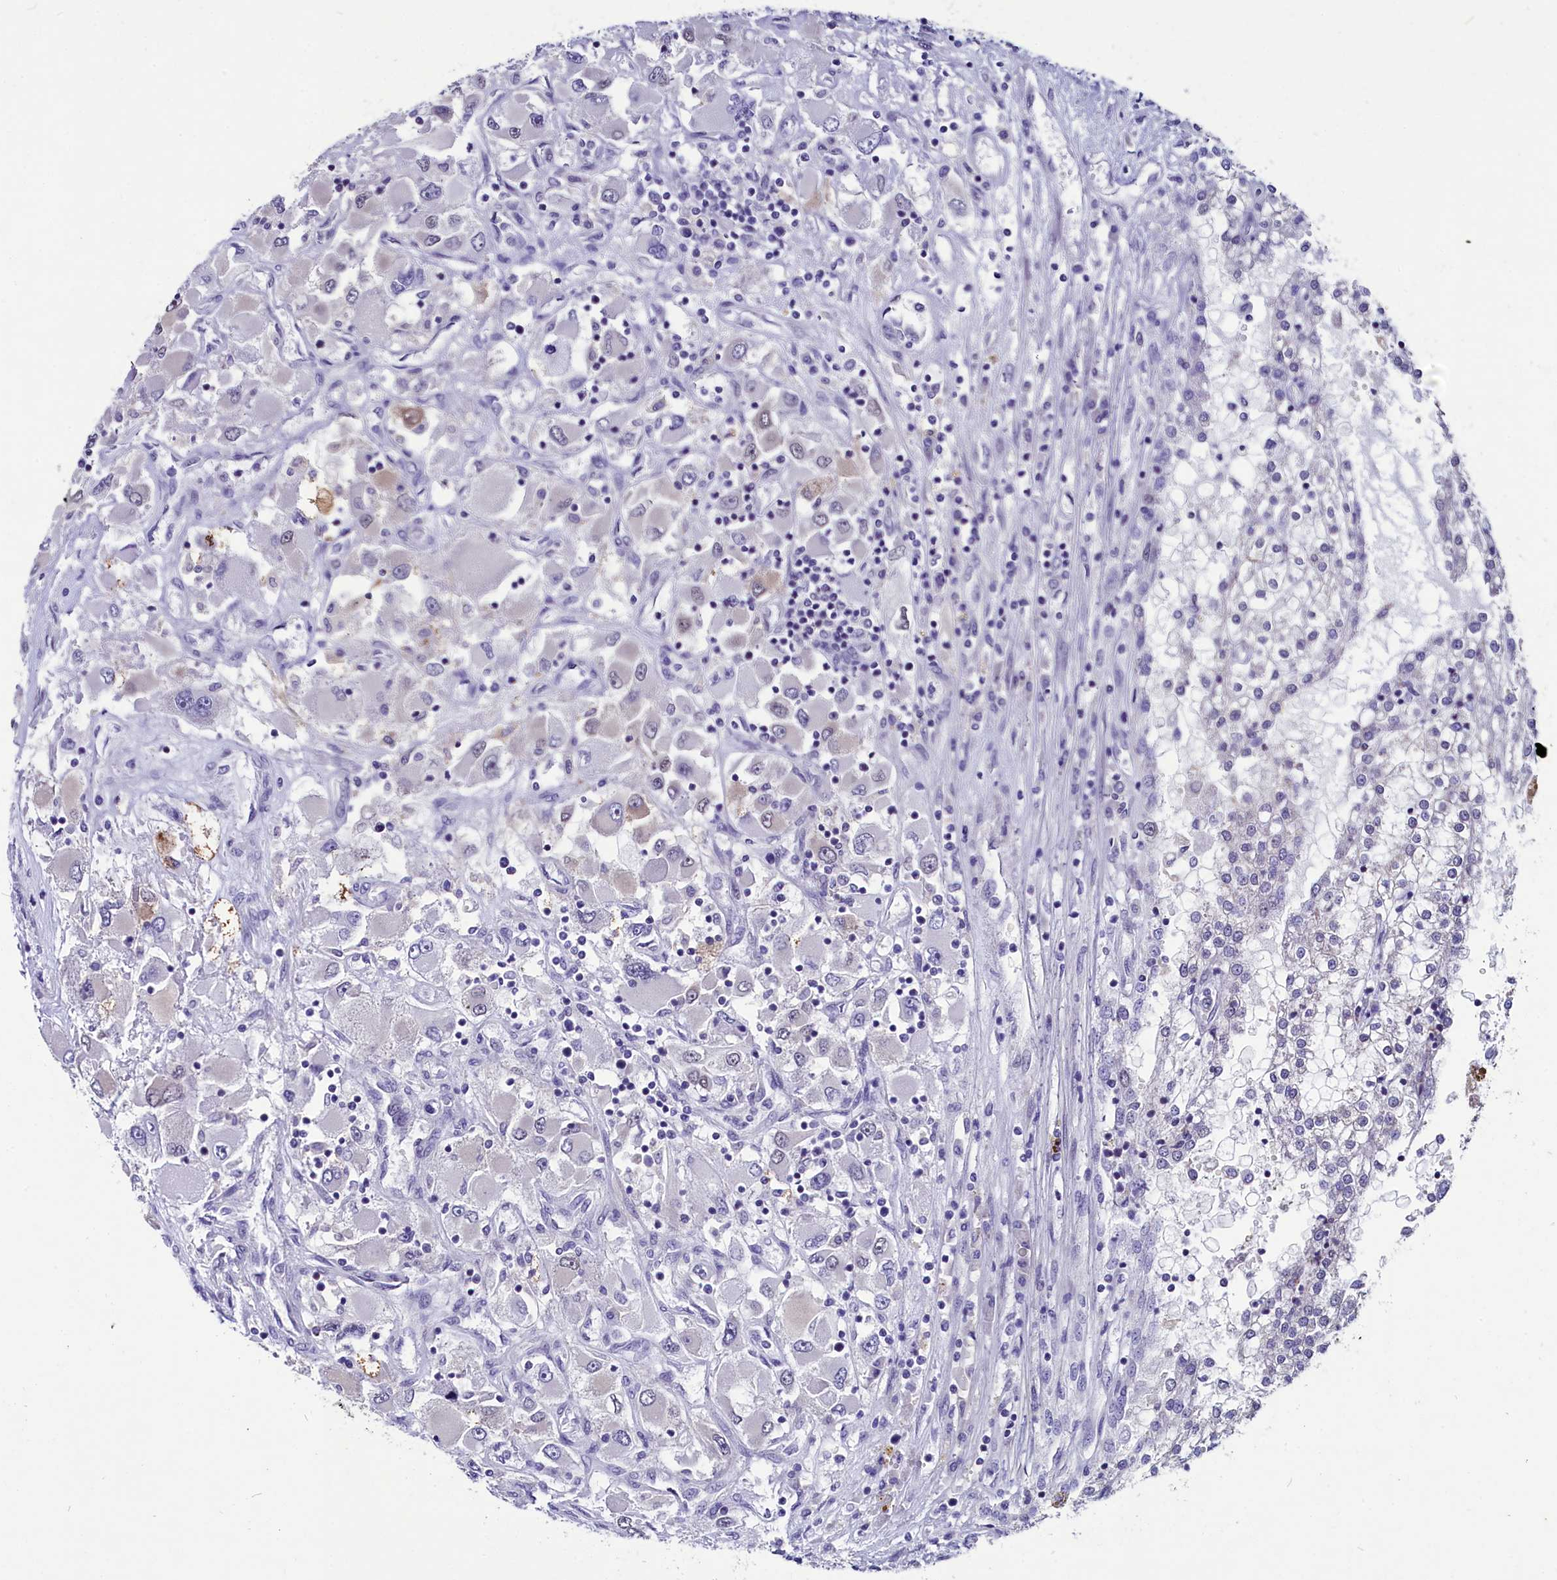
{"staining": {"intensity": "negative", "quantity": "none", "location": "none"}, "tissue": "renal cancer", "cell_type": "Tumor cells", "image_type": "cancer", "snomed": [{"axis": "morphology", "description": "Adenocarcinoma, NOS"}, {"axis": "topography", "description": "Kidney"}], "caption": "A photomicrograph of renal cancer (adenocarcinoma) stained for a protein demonstrates no brown staining in tumor cells.", "gene": "SCD5", "patient": {"sex": "female", "age": 52}}